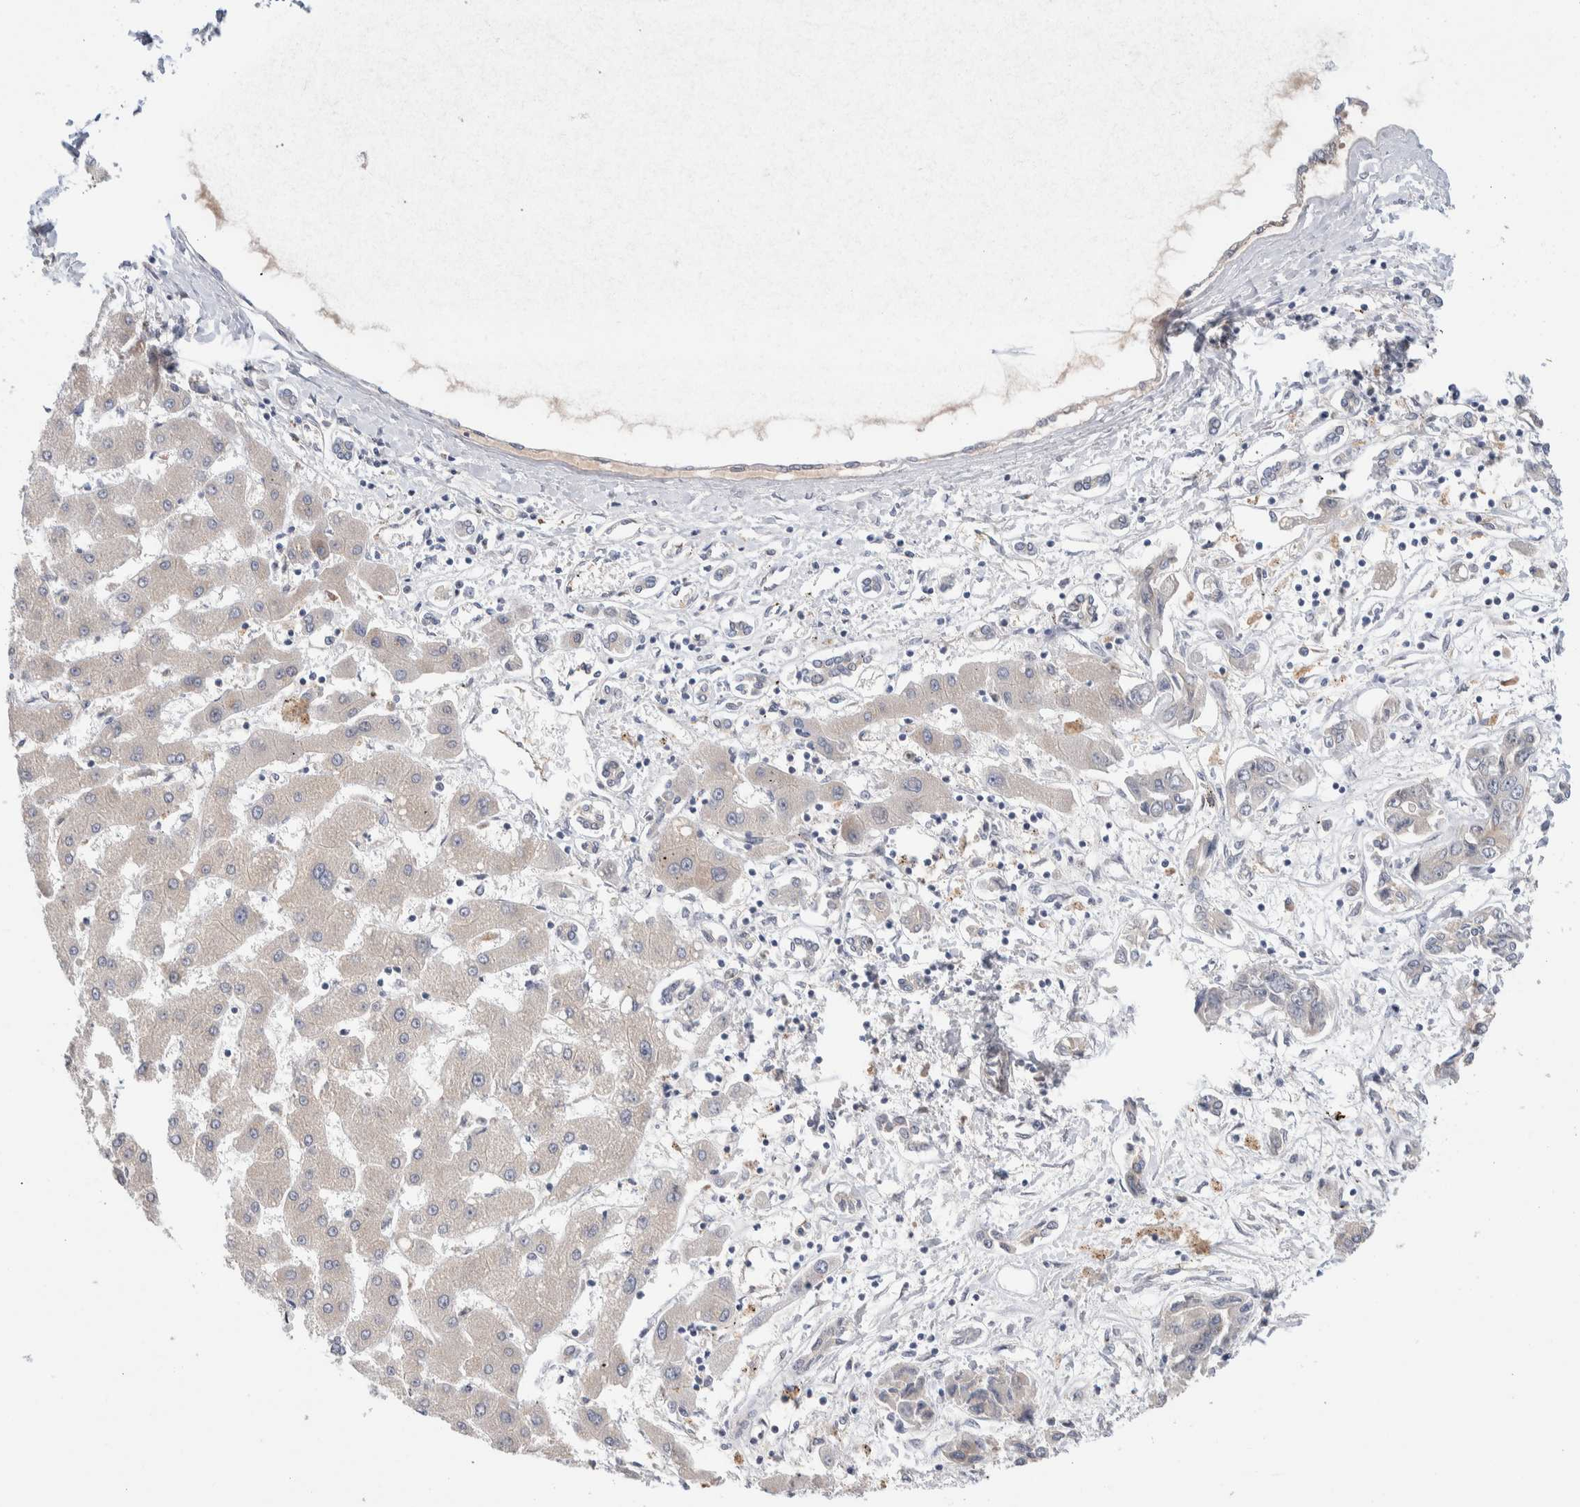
{"staining": {"intensity": "negative", "quantity": "none", "location": "none"}, "tissue": "liver cancer", "cell_type": "Tumor cells", "image_type": "cancer", "snomed": [{"axis": "morphology", "description": "Cholangiocarcinoma"}, {"axis": "topography", "description": "Liver"}], "caption": "Liver cancer stained for a protein using IHC shows no staining tumor cells.", "gene": "RUSF1", "patient": {"sex": "male", "age": 59}}